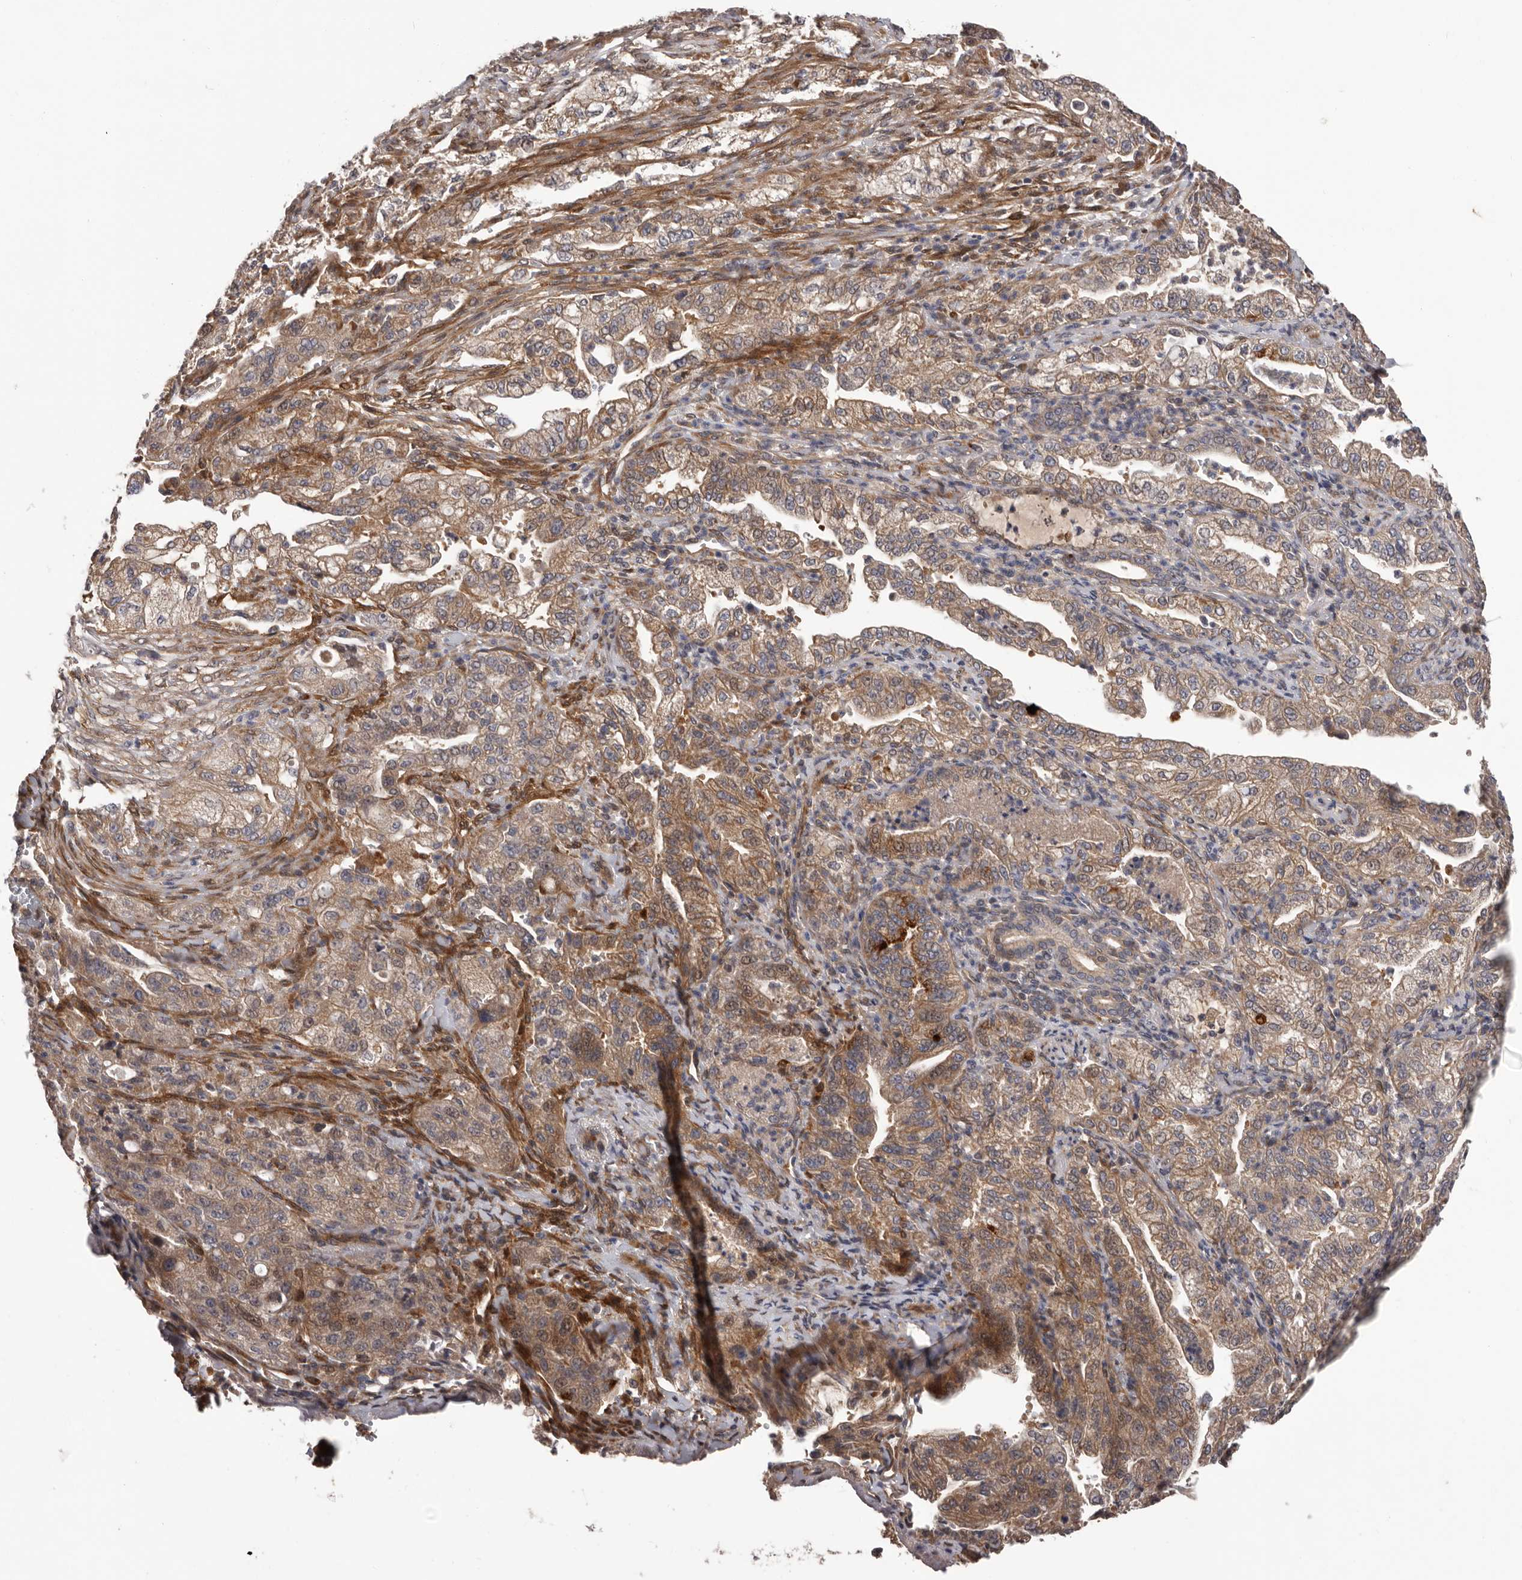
{"staining": {"intensity": "moderate", "quantity": ">75%", "location": "cytoplasmic/membranous"}, "tissue": "pancreatic cancer", "cell_type": "Tumor cells", "image_type": "cancer", "snomed": [{"axis": "morphology", "description": "Adenocarcinoma, NOS"}, {"axis": "topography", "description": "Pancreas"}], "caption": "Human adenocarcinoma (pancreatic) stained for a protein (brown) demonstrates moderate cytoplasmic/membranous positive staining in approximately >75% of tumor cells.", "gene": "PRKD1", "patient": {"sex": "female", "age": 78}}